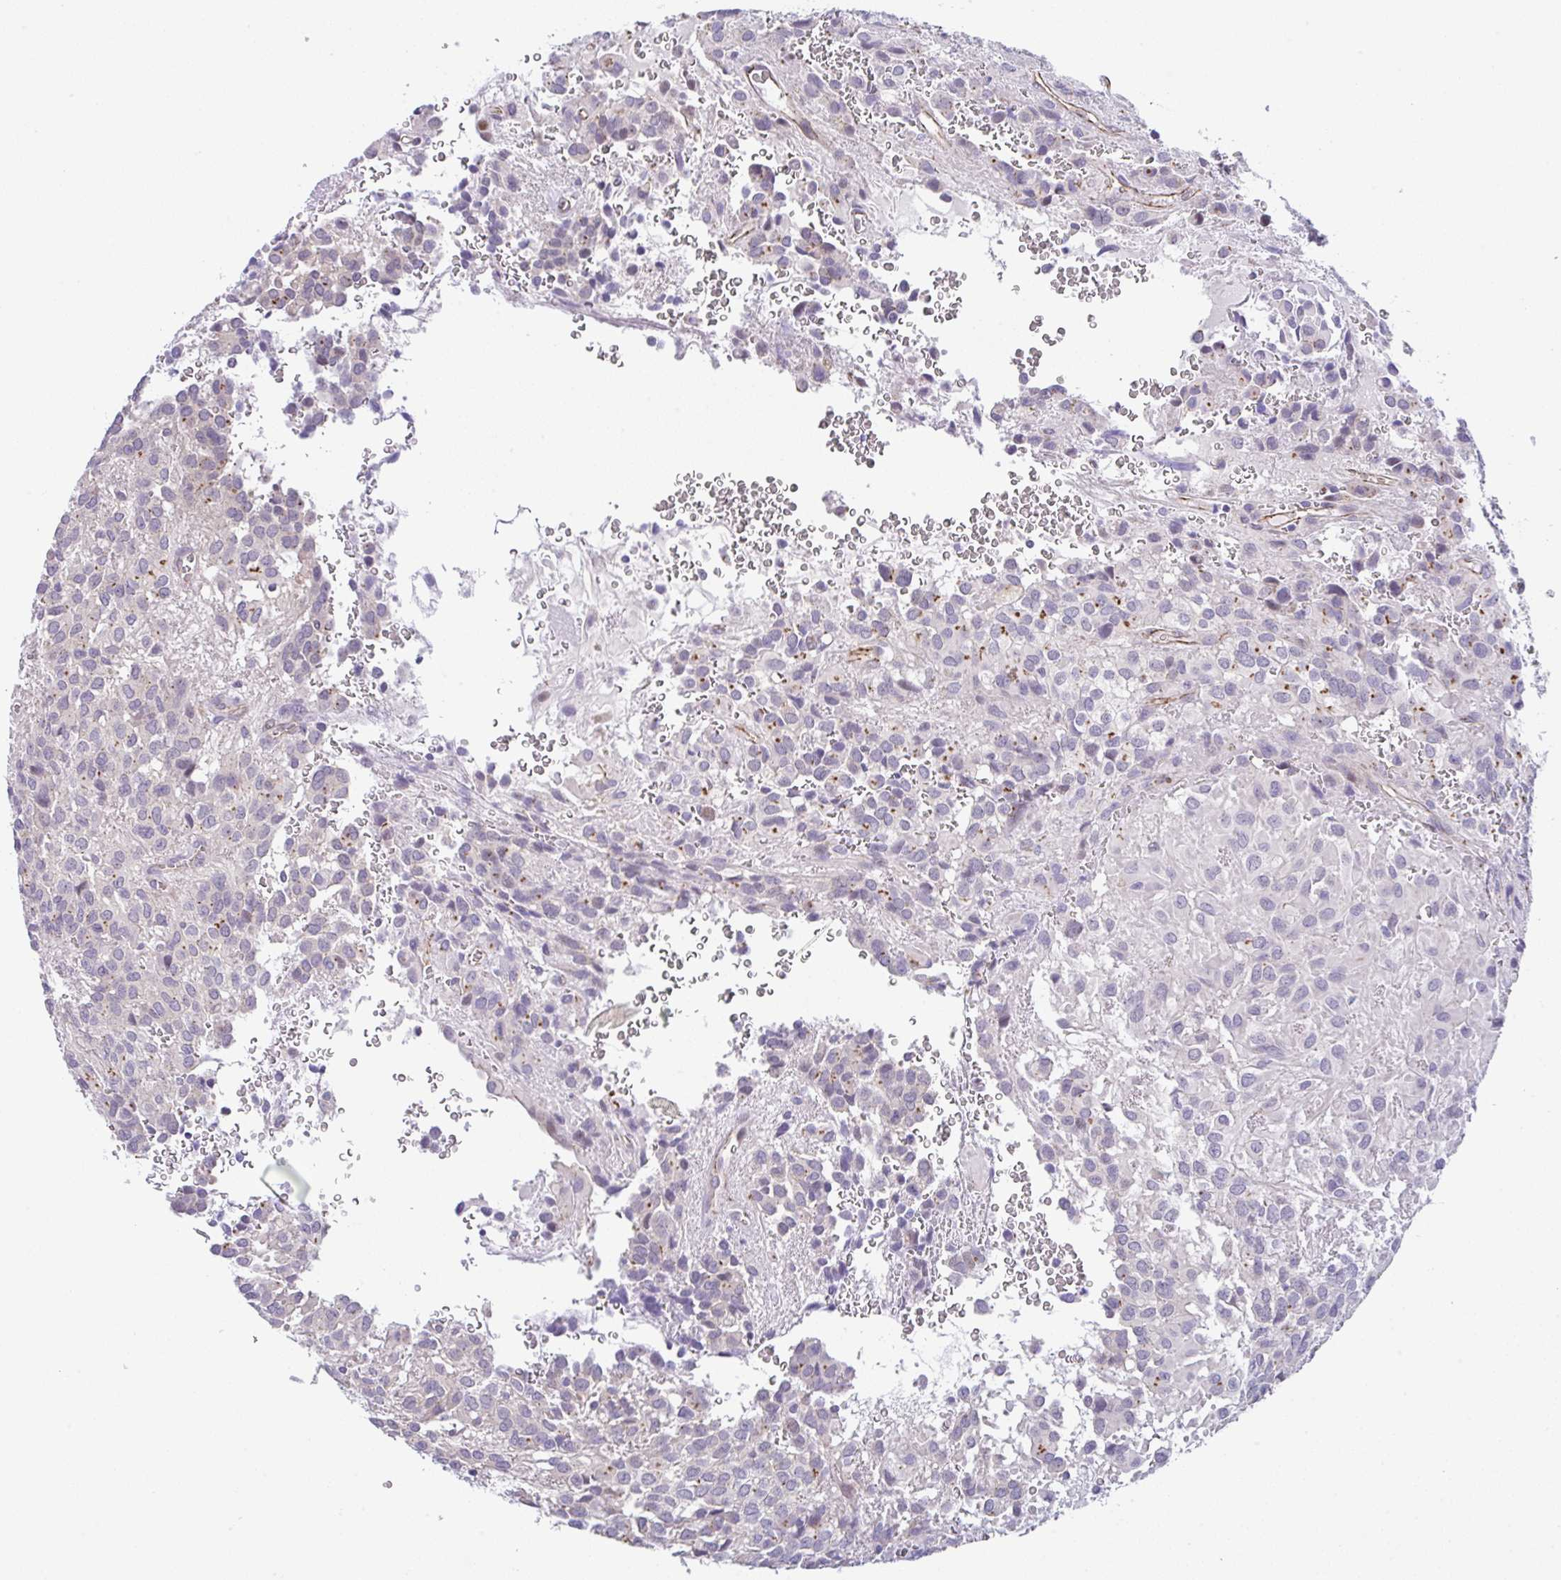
{"staining": {"intensity": "negative", "quantity": "none", "location": "none"}, "tissue": "glioma", "cell_type": "Tumor cells", "image_type": "cancer", "snomed": [{"axis": "morphology", "description": "Glioma, malignant, Low grade"}, {"axis": "topography", "description": "Brain"}], "caption": "This is an immunohistochemistry image of glioma. There is no positivity in tumor cells.", "gene": "CGNL1", "patient": {"sex": "male", "age": 56}}